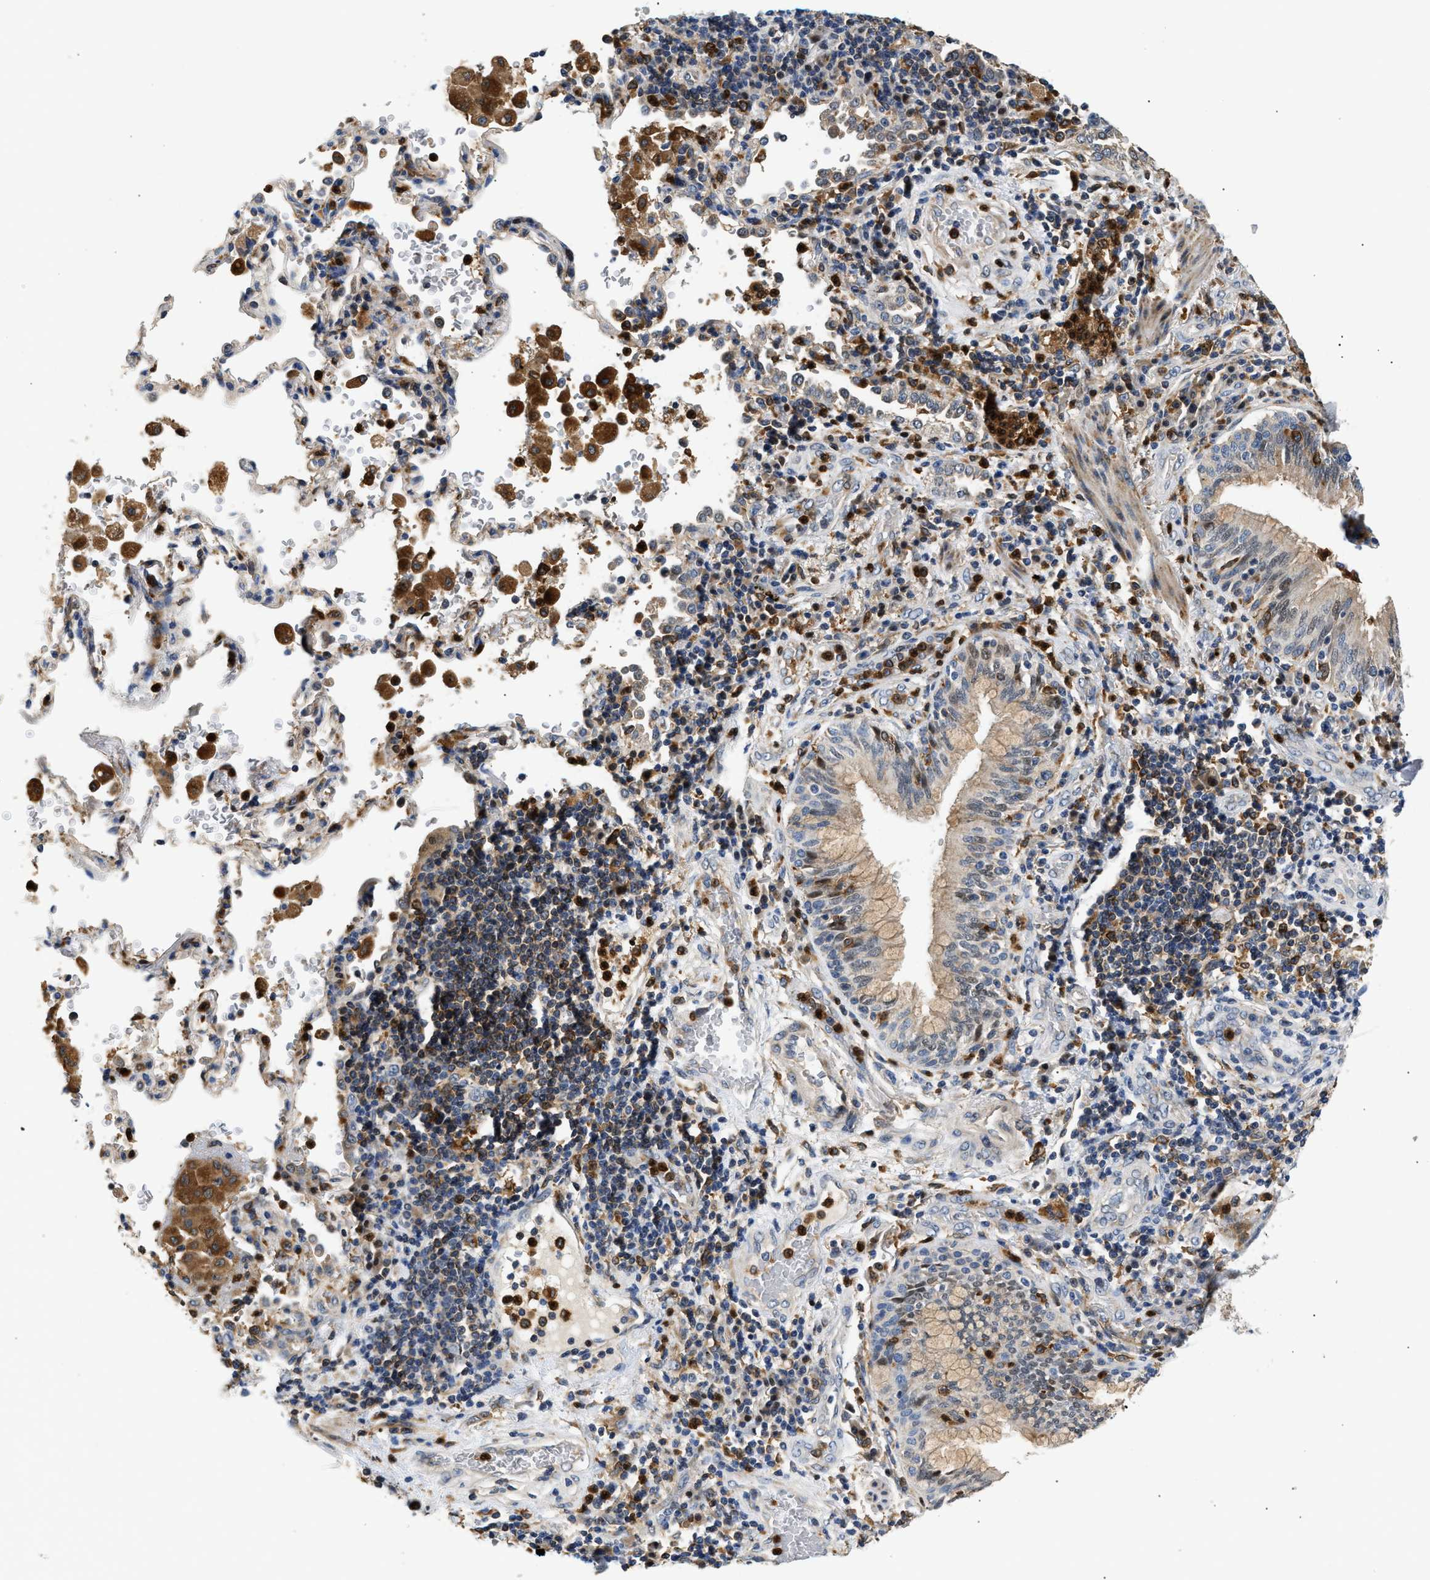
{"staining": {"intensity": "weak", "quantity": ">75%", "location": "cytoplasmic/membranous"}, "tissue": "lung cancer", "cell_type": "Tumor cells", "image_type": "cancer", "snomed": [{"axis": "morphology", "description": "Adenocarcinoma, NOS"}, {"axis": "topography", "description": "Lung"}], "caption": "IHC of human lung adenocarcinoma displays low levels of weak cytoplasmic/membranous expression in about >75% of tumor cells.", "gene": "RAB31", "patient": {"sex": "male", "age": 64}}